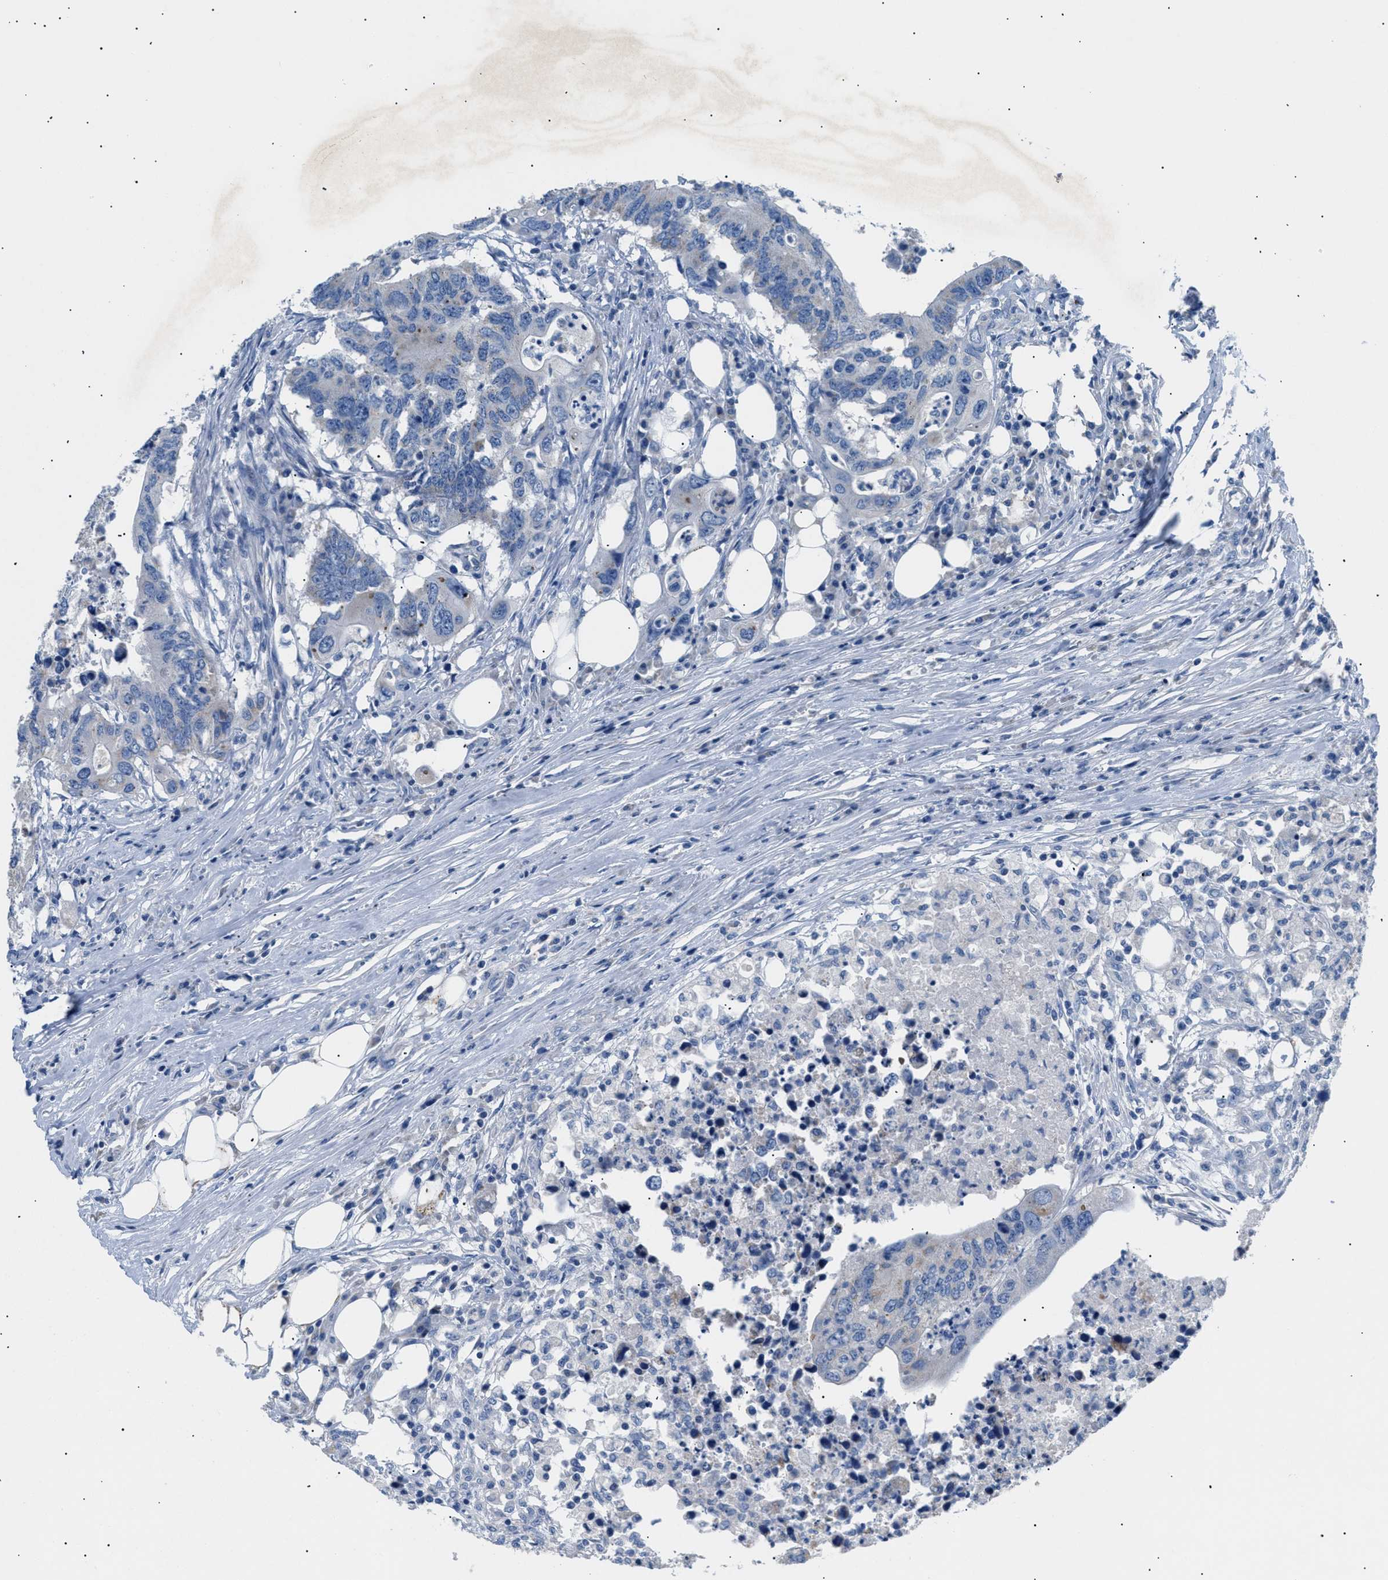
{"staining": {"intensity": "negative", "quantity": "none", "location": "none"}, "tissue": "colorectal cancer", "cell_type": "Tumor cells", "image_type": "cancer", "snomed": [{"axis": "morphology", "description": "Adenocarcinoma, NOS"}, {"axis": "topography", "description": "Colon"}], "caption": "High power microscopy image of an IHC photomicrograph of colorectal adenocarcinoma, revealing no significant positivity in tumor cells.", "gene": "ILDR1", "patient": {"sex": "male", "age": 71}}